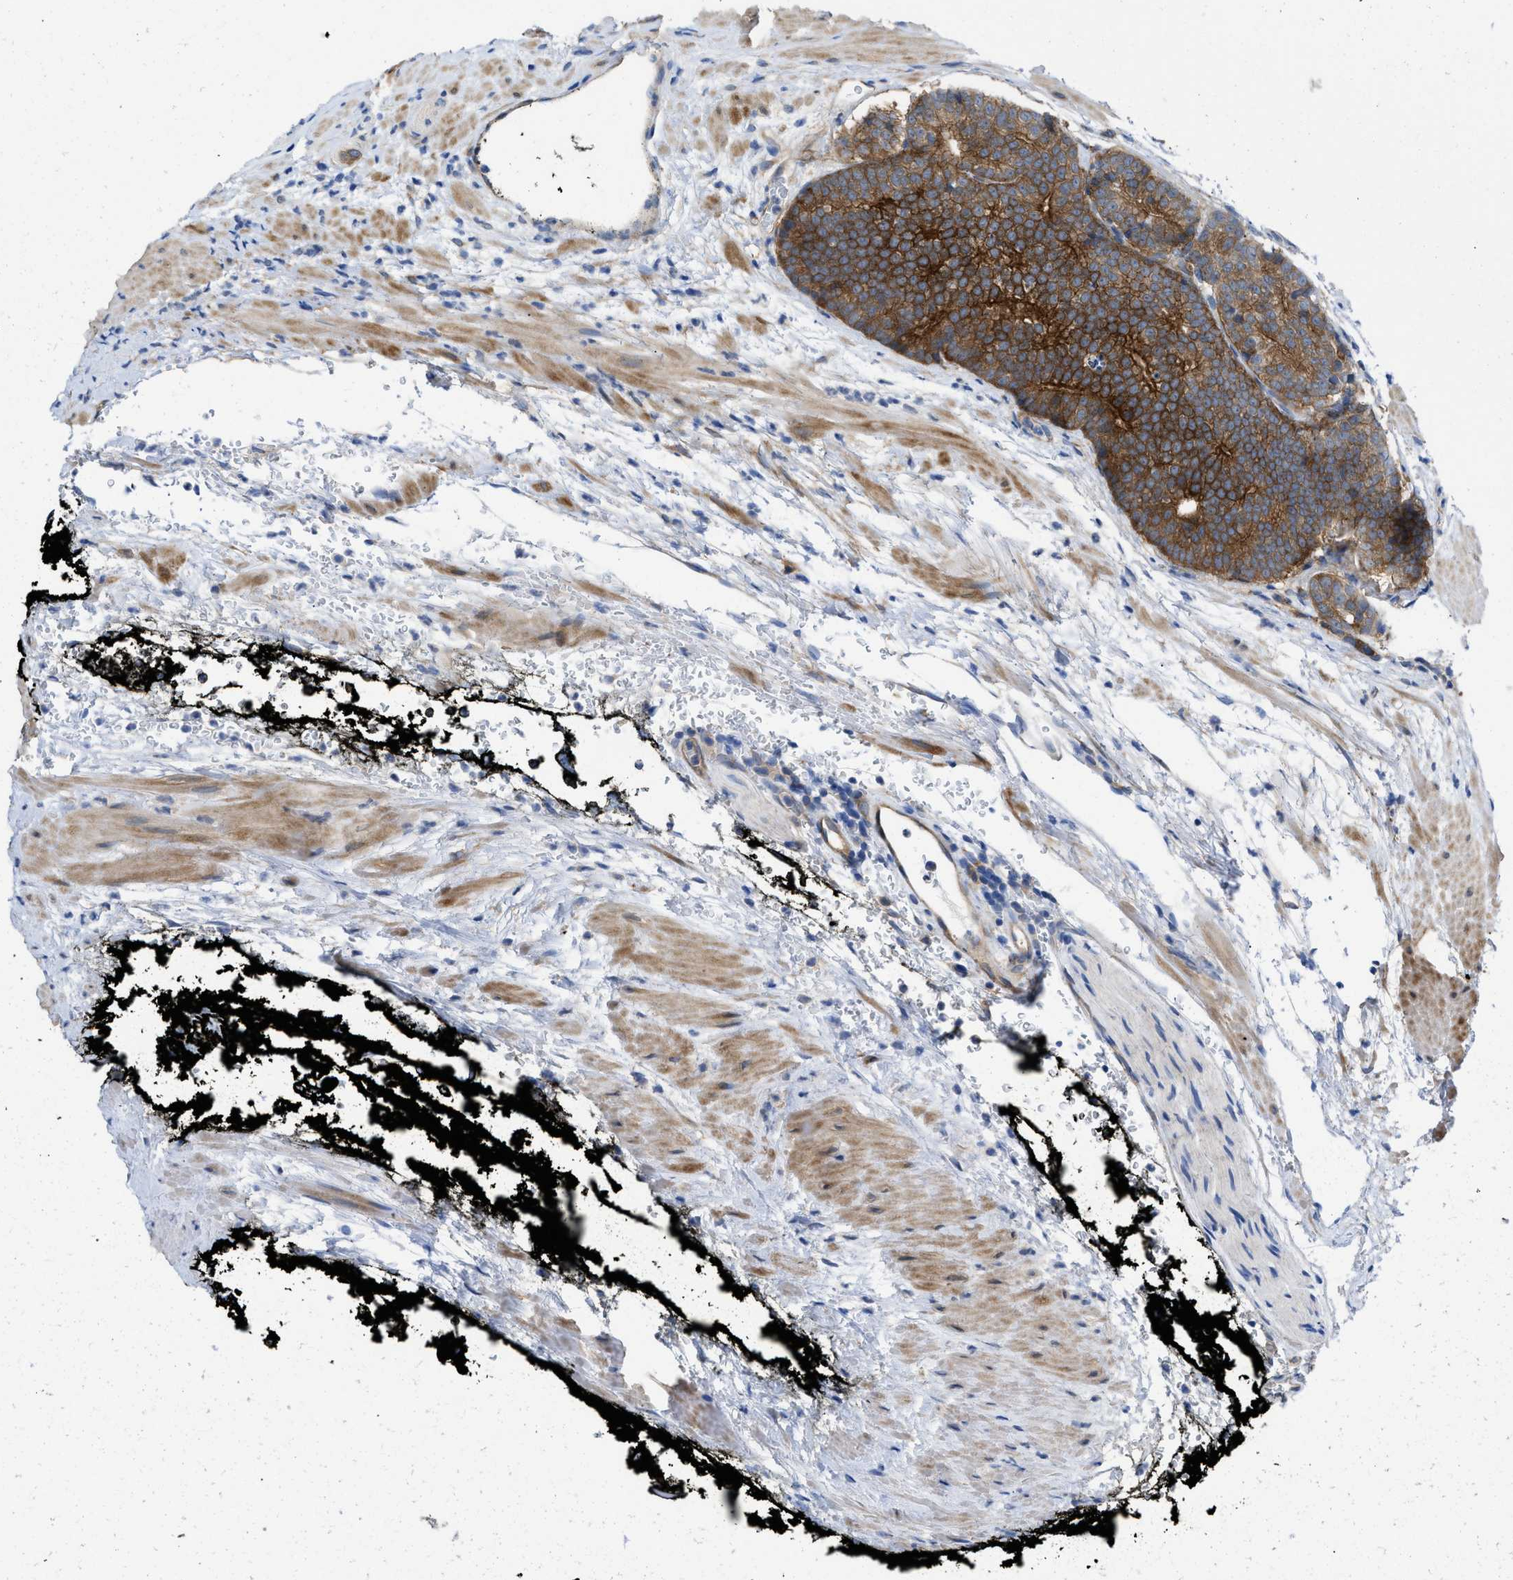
{"staining": {"intensity": "strong", "quantity": ">75%", "location": "cytoplasmic/membranous"}, "tissue": "prostate cancer", "cell_type": "Tumor cells", "image_type": "cancer", "snomed": [{"axis": "morphology", "description": "Adenocarcinoma, High grade"}, {"axis": "topography", "description": "Prostate"}], "caption": "Immunohistochemistry (IHC) photomicrograph of neoplastic tissue: human prostate cancer stained using IHC reveals high levels of strong protein expression localized specifically in the cytoplasmic/membranous of tumor cells, appearing as a cytoplasmic/membranous brown color.", "gene": "PDLIM5", "patient": {"sex": "male", "age": 61}}